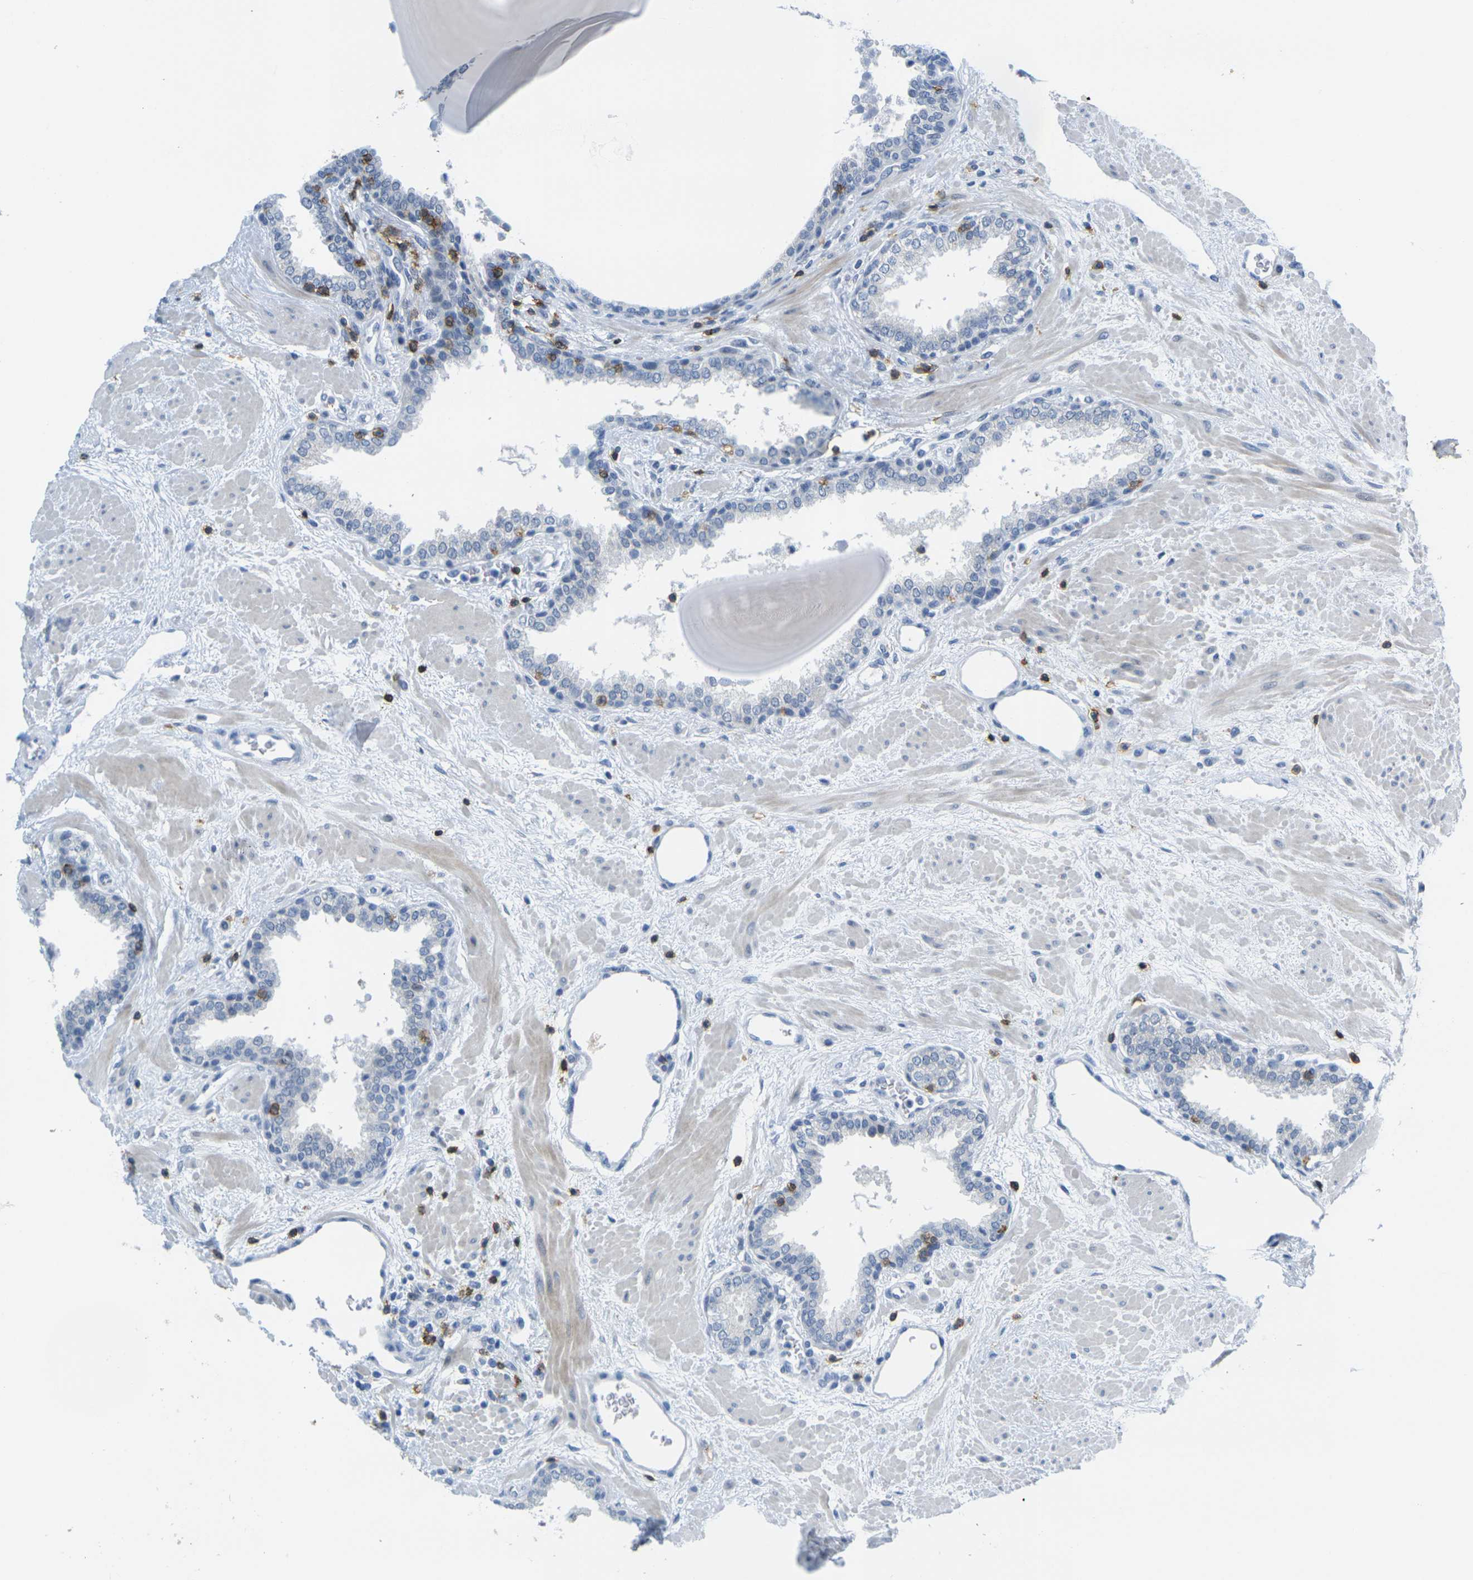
{"staining": {"intensity": "negative", "quantity": "none", "location": "none"}, "tissue": "prostate", "cell_type": "Glandular cells", "image_type": "normal", "snomed": [{"axis": "morphology", "description": "Normal tissue, NOS"}, {"axis": "topography", "description": "Prostate"}], "caption": "Glandular cells show no significant protein staining in benign prostate. (Brightfield microscopy of DAB (3,3'-diaminobenzidine) immunohistochemistry (IHC) at high magnification).", "gene": "CD3D", "patient": {"sex": "male", "age": 51}}